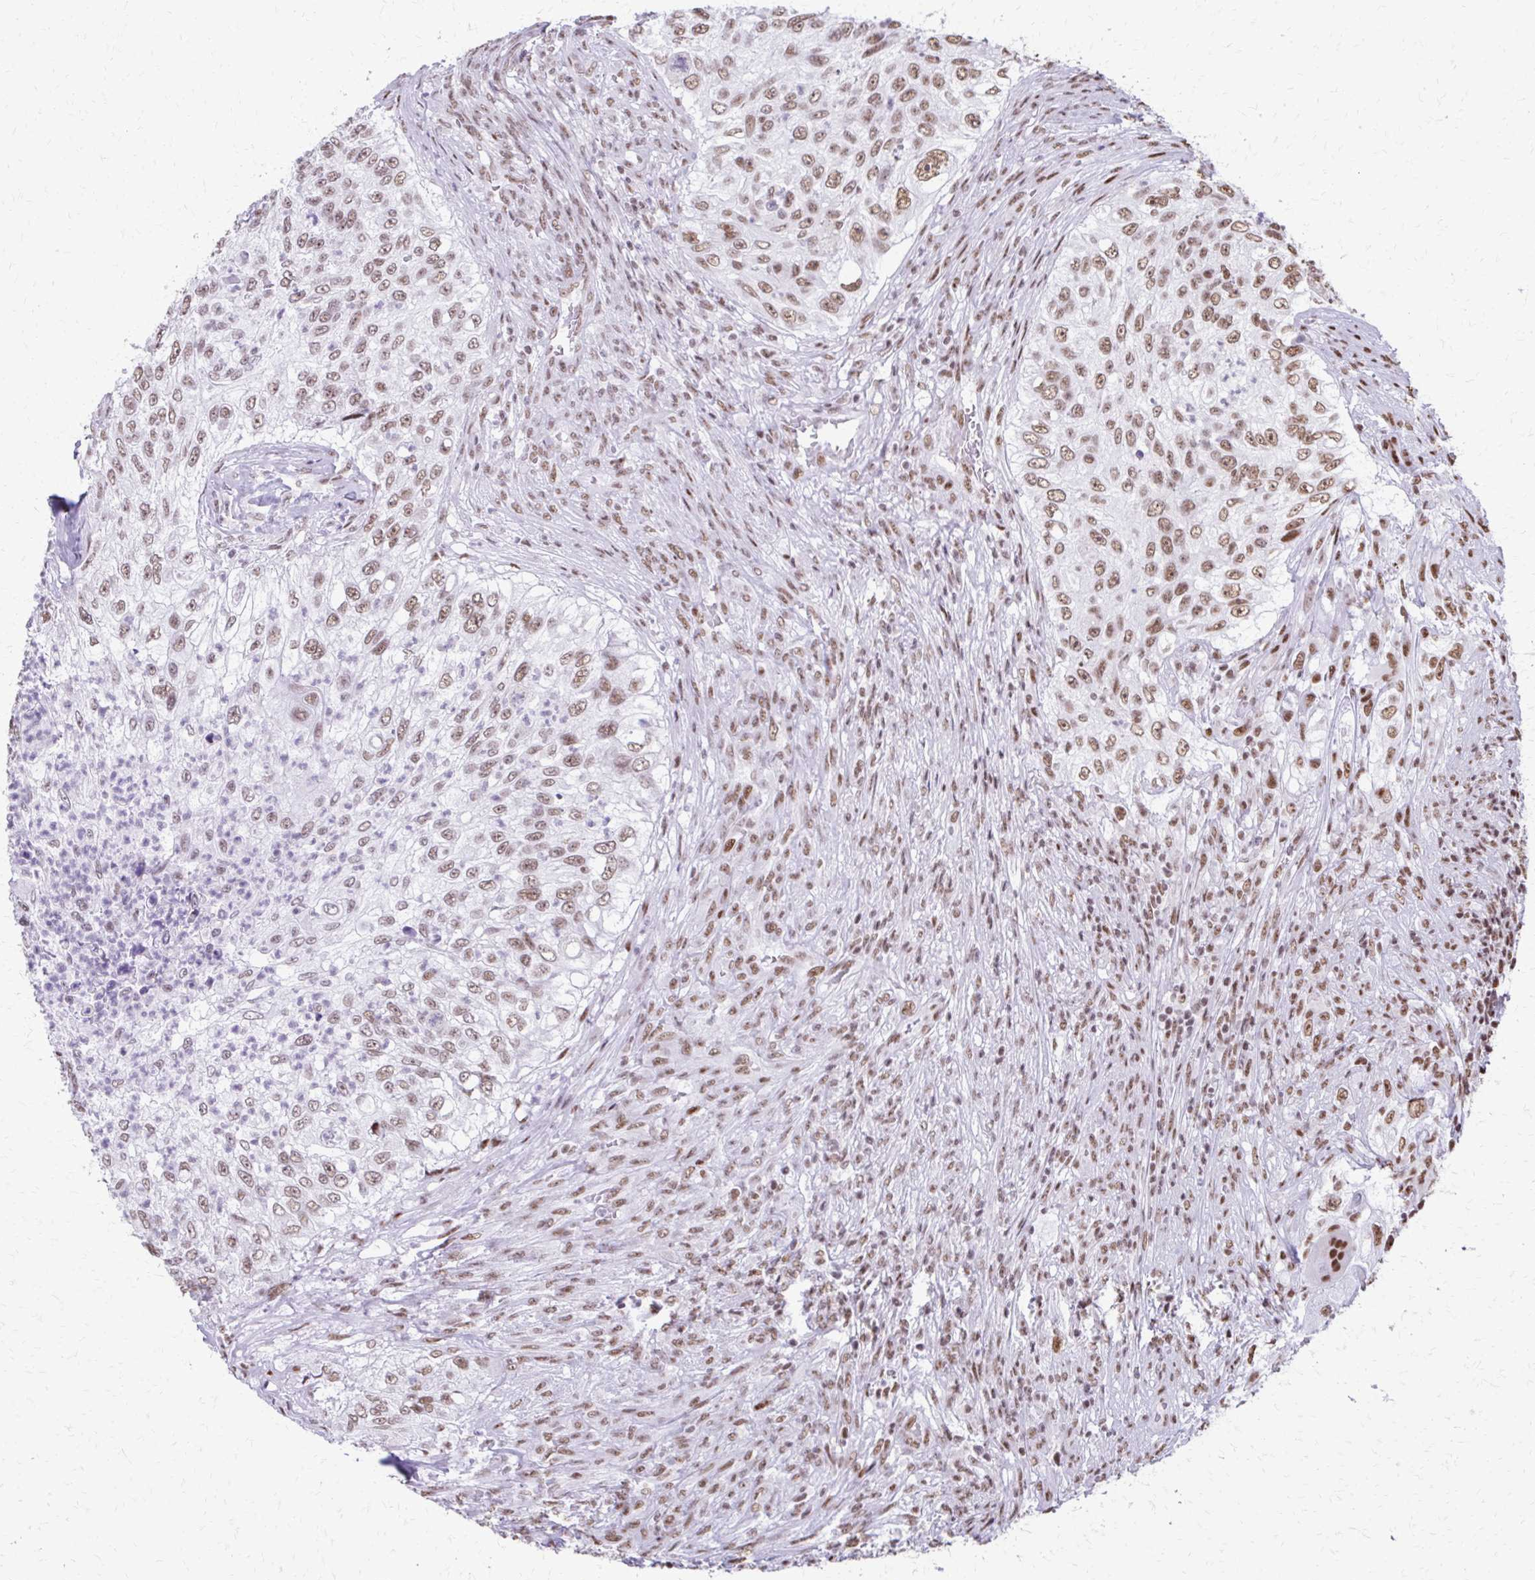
{"staining": {"intensity": "moderate", "quantity": ">75%", "location": "nuclear"}, "tissue": "urothelial cancer", "cell_type": "Tumor cells", "image_type": "cancer", "snomed": [{"axis": "morphology", "description": "Urothelial carcinoma, High grade"}, {"axis": "topography", "description": "Urinary bladder"}], "caption": "Protein expression analysis of high-grade urothelial carcinoma demonstrates moderate nuclear positivity in approximately >75% of tumor cells.", "gene": "SS18", "patient": {"sex": "female", "age": 60}}